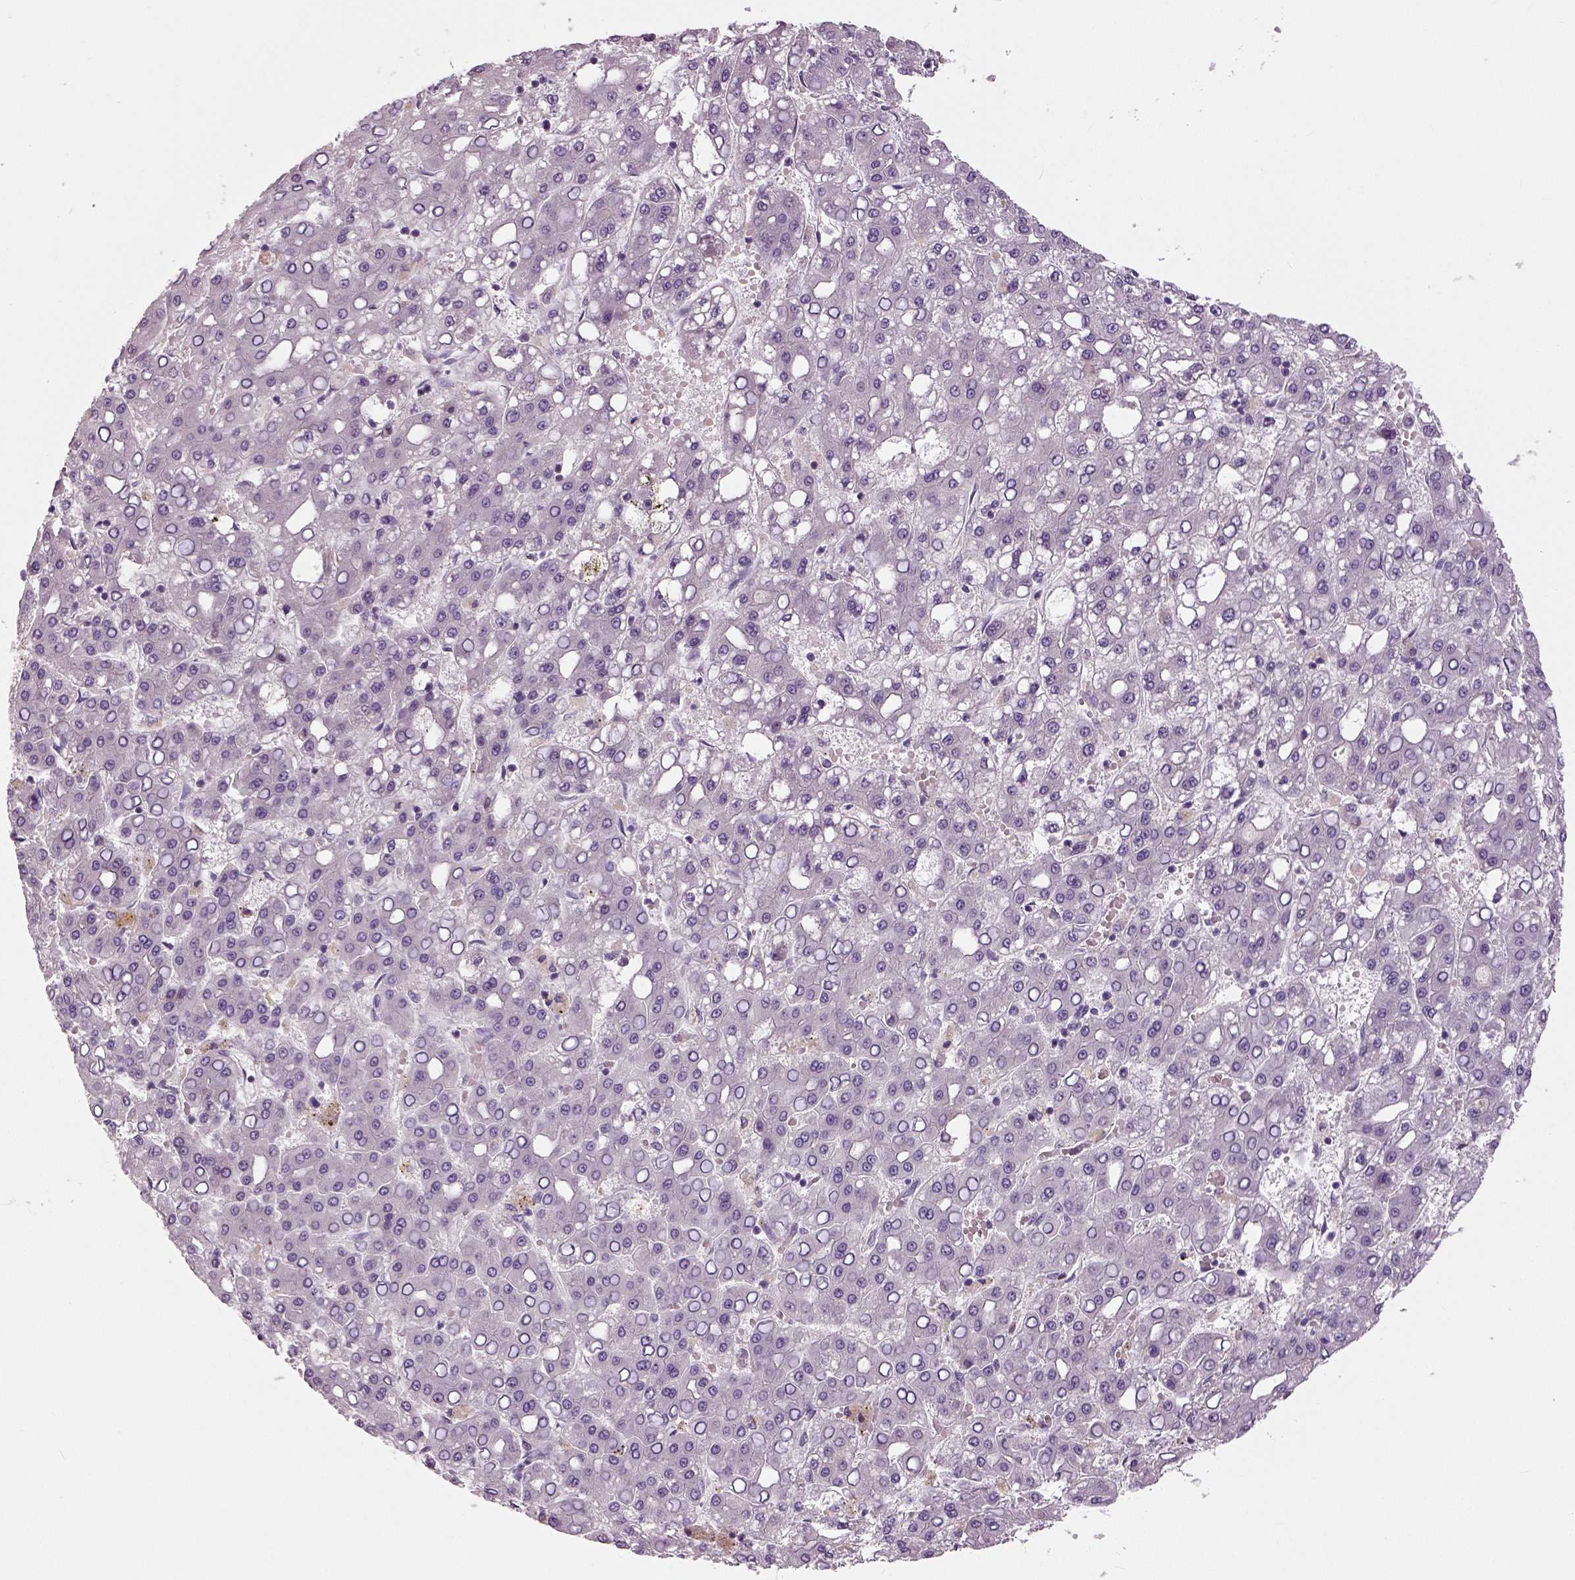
{"staining": {"intensity": "negative", "quantity": "none", "location": "none"}, "tissue": "liver cancer", "cell_type": "Tumor cells", "image_type": "cancer", "snomed": [{"axis": "morphology", "description": "Carcinoma, Hepatocellular, NOS"}, {"axis": "topography", "description": "Liver"}], "caption": "A histopathology image of liver cancer stained for a protein displays no brown staining in tumor cells. Nuclei are stained in blue.", "gene": "NECAB1", "patient": {"sex": "male", "age": 65}}